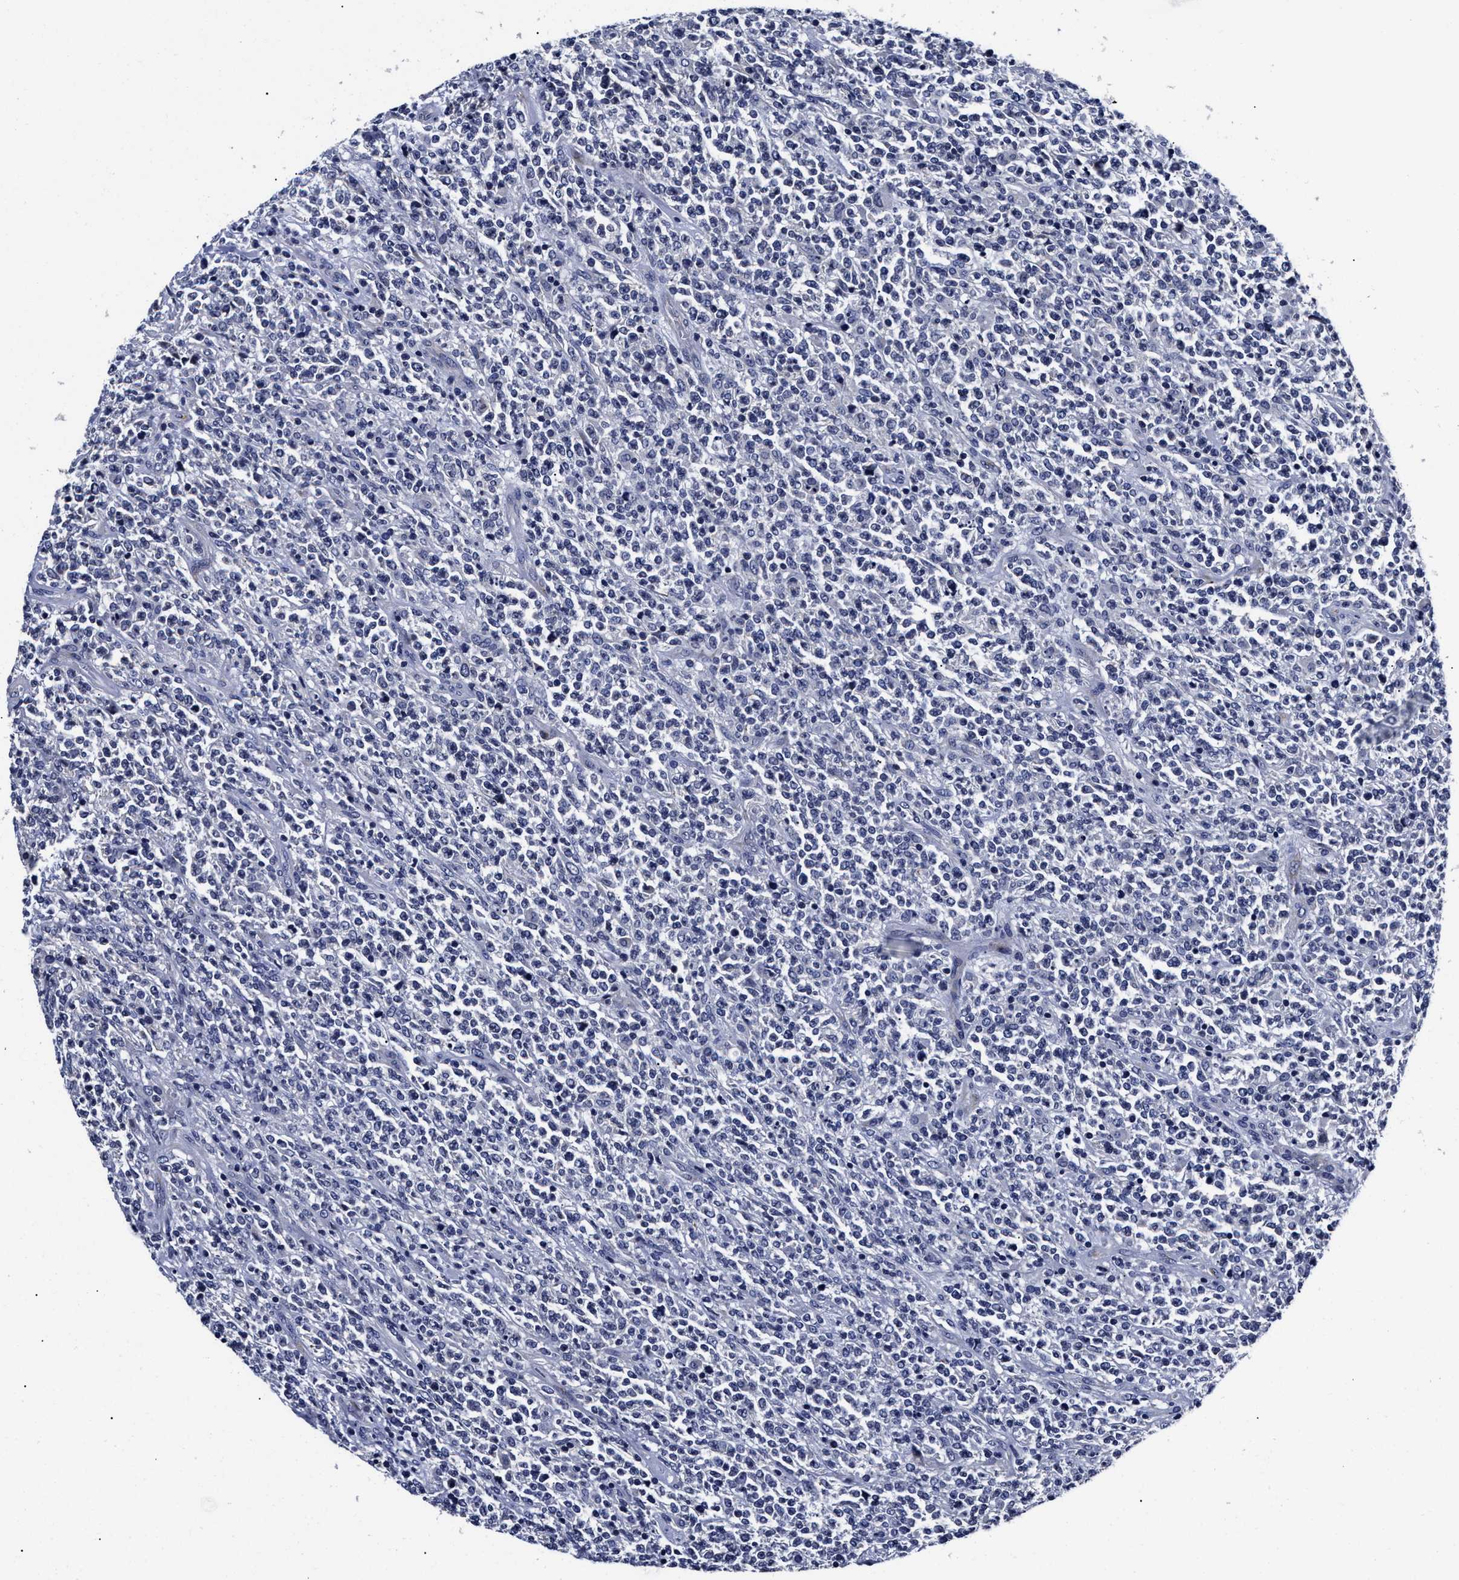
{"staining": {"intensity": "negative", "quantity": "none", "location": "none"}, "tissue": "lymphoma", "cell_type": "Tumor cells", "image_type": "cancer", "snomed": [{"axis": "morphology", "description": "Malignant lymphoma, non-Hodgkin's type, High grade"}, {"axis": "topography", "description": "Soft tissue"}], "caption": "Immunohistochemical staining of human lymphoma shows no significant positivity in tumor cells. (Stains: DAB (3,3'-diaminobenzidine) immunohistochemistry (IHC) with hematoxylin counter stain, Microscopy: brightfield microscopy at high magnification).", "gene": "OLFML2A", "patient": {"sex": "male", "age": 18}}